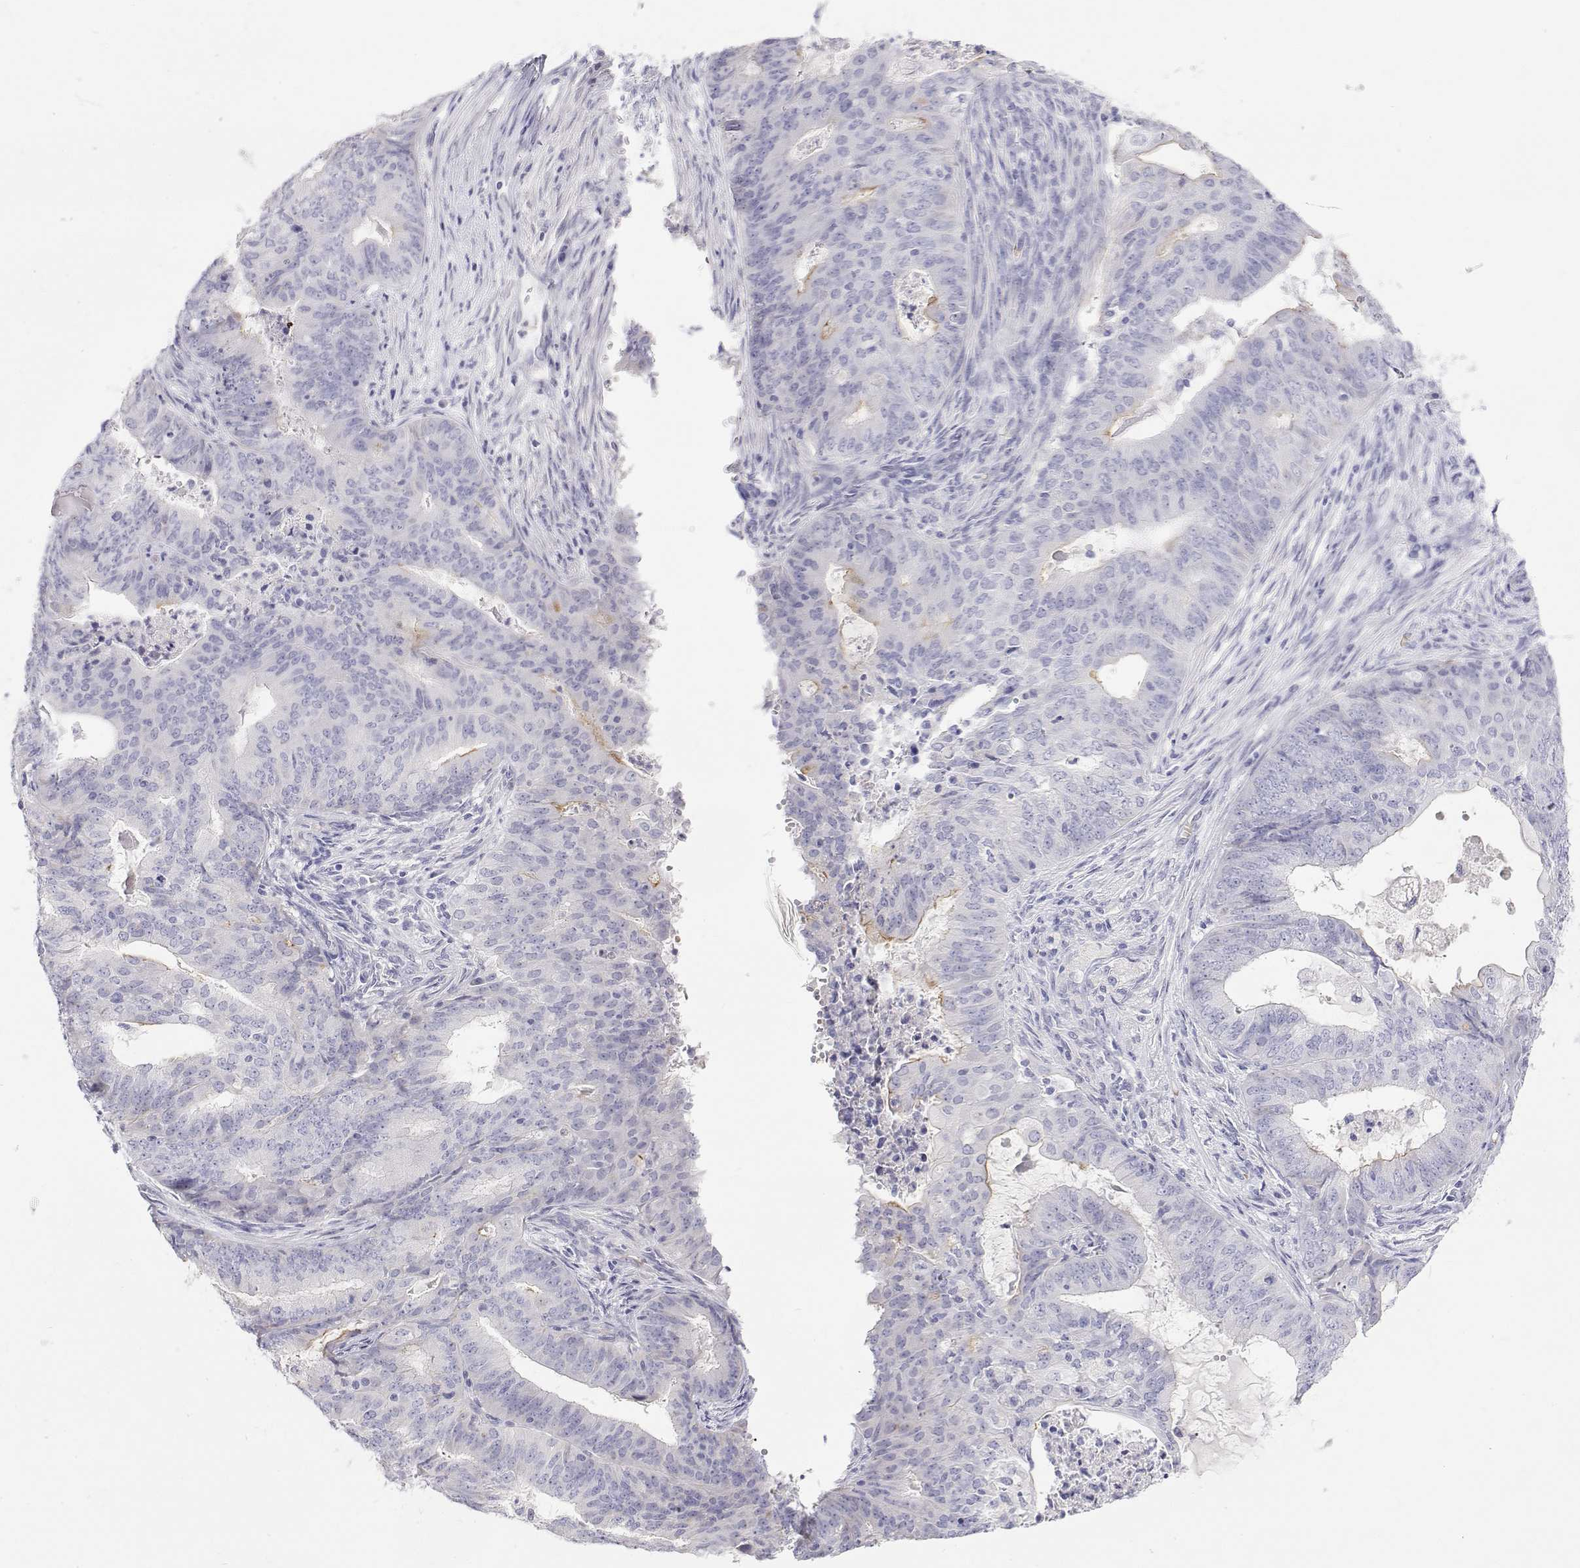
{"staining": {"intensity": "negative", "quantity": "none", "location": "none"}, "tissue": "endometrial cancer", "cell_type": "Tumor cells", "image_type": "cancer", "snomed": [{"axis": "morphology", "description": "Adenocarcinoma, NOS"}, {"axis": "topography", "description": "Endometrium"}], "caption": "Immunohistochemistry photomicrograph of human adenocarcinoma (endometrial) stained for a protein (brown), which displays no positivity in tumor cells.", "gene": "MISP", "patient": {"sex": "female", "age": 62}}